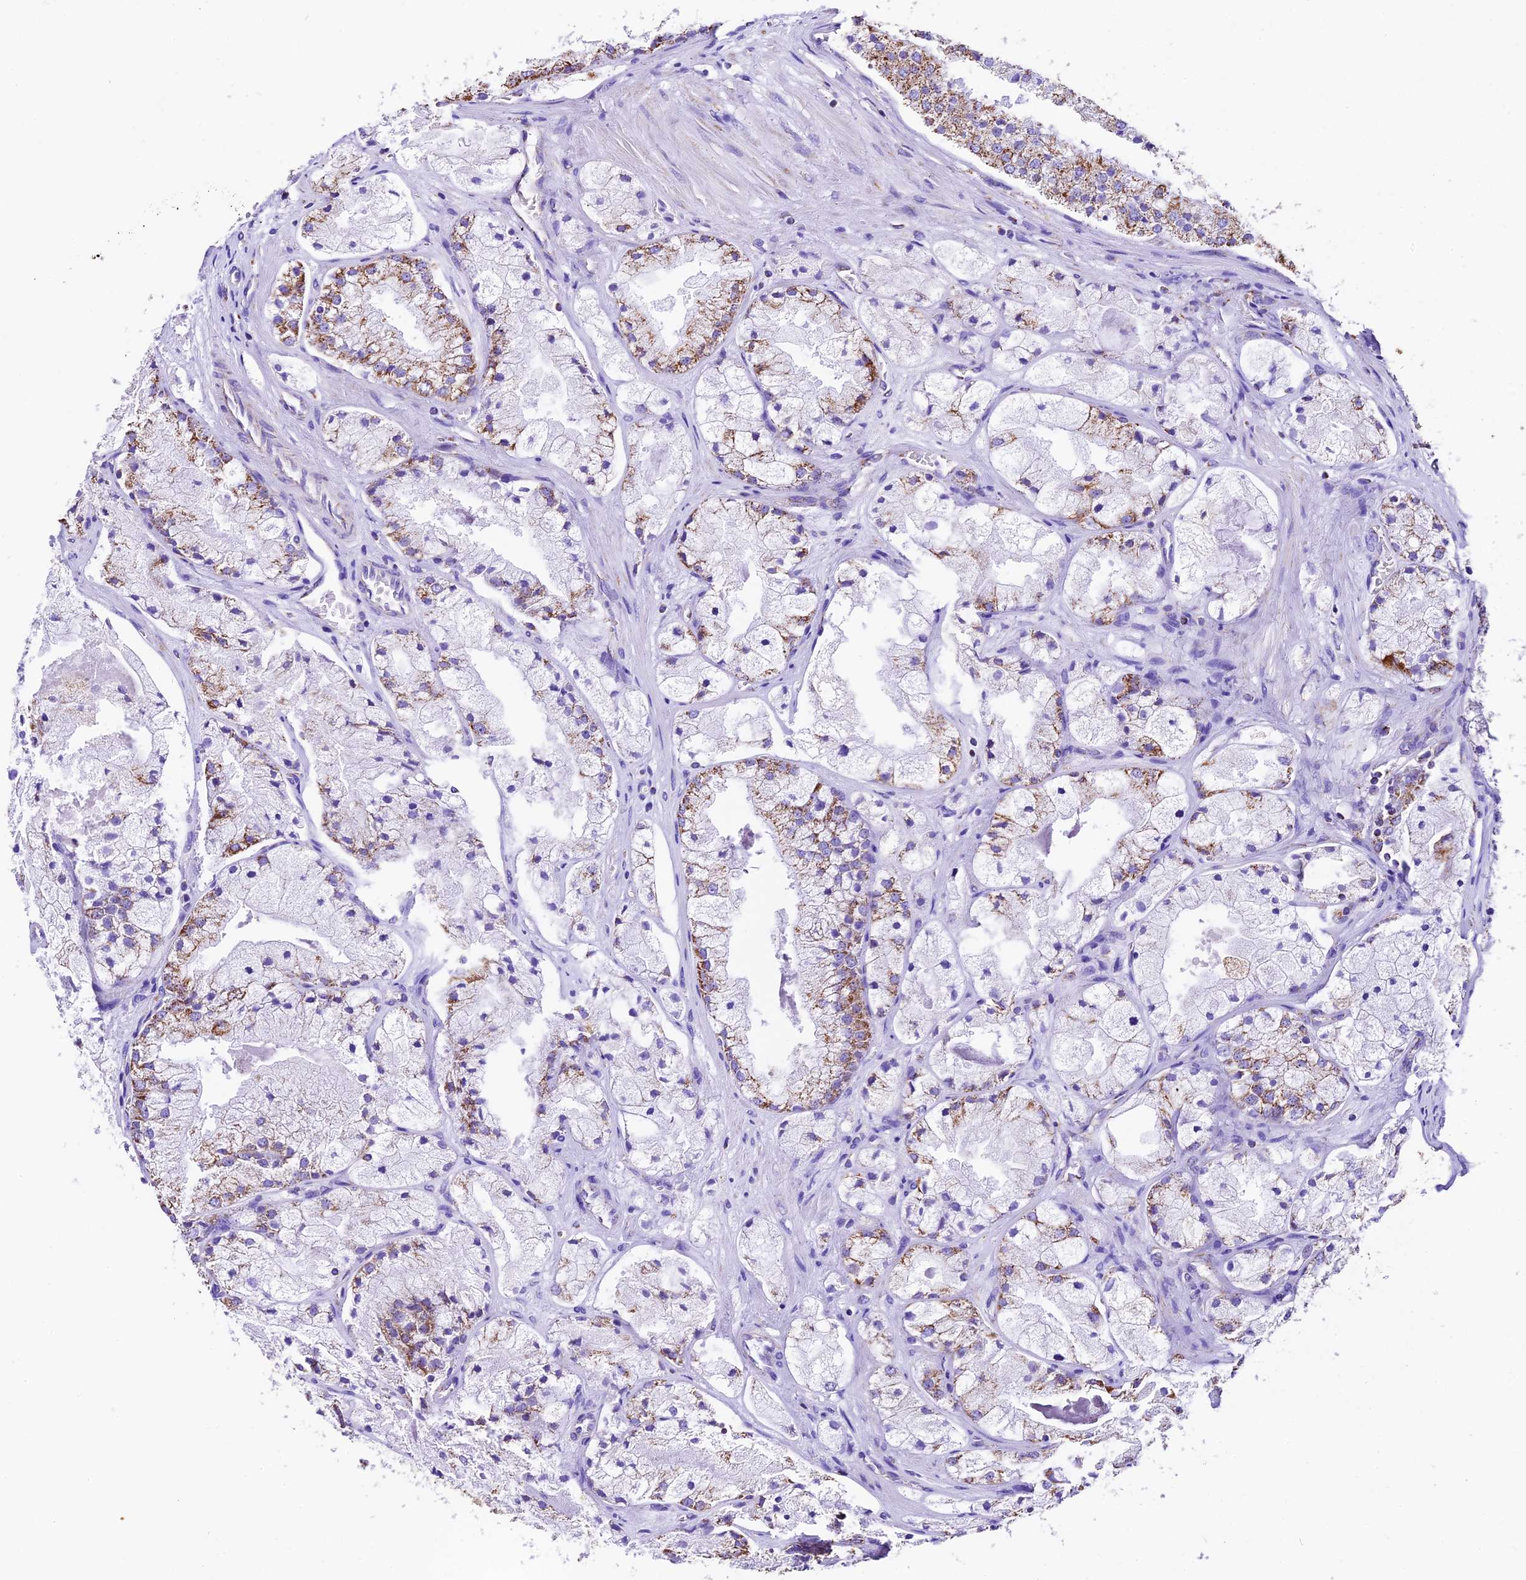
{"staining": {"intensity": "moderate", "quantity": "25%-75%", "location": "cytoplasmic/membranous"}, "tissue": "prostate cancer", "cell_type": "Tumor cells", "image_type": "cancer", "snomed": [{"axis": "morphology", "description": "Adenocarcinoma, High grade"}, {"axis": "topography", "description": "Prostate"}], "caption": "The photomicrograph displays staining of prostate cancer, revealing moderate cytoplasmic/membranous protein expression (brown color) within tumor cells.", "gene": "DCAF5", "patient": {"sex": "male", "age": 50}}